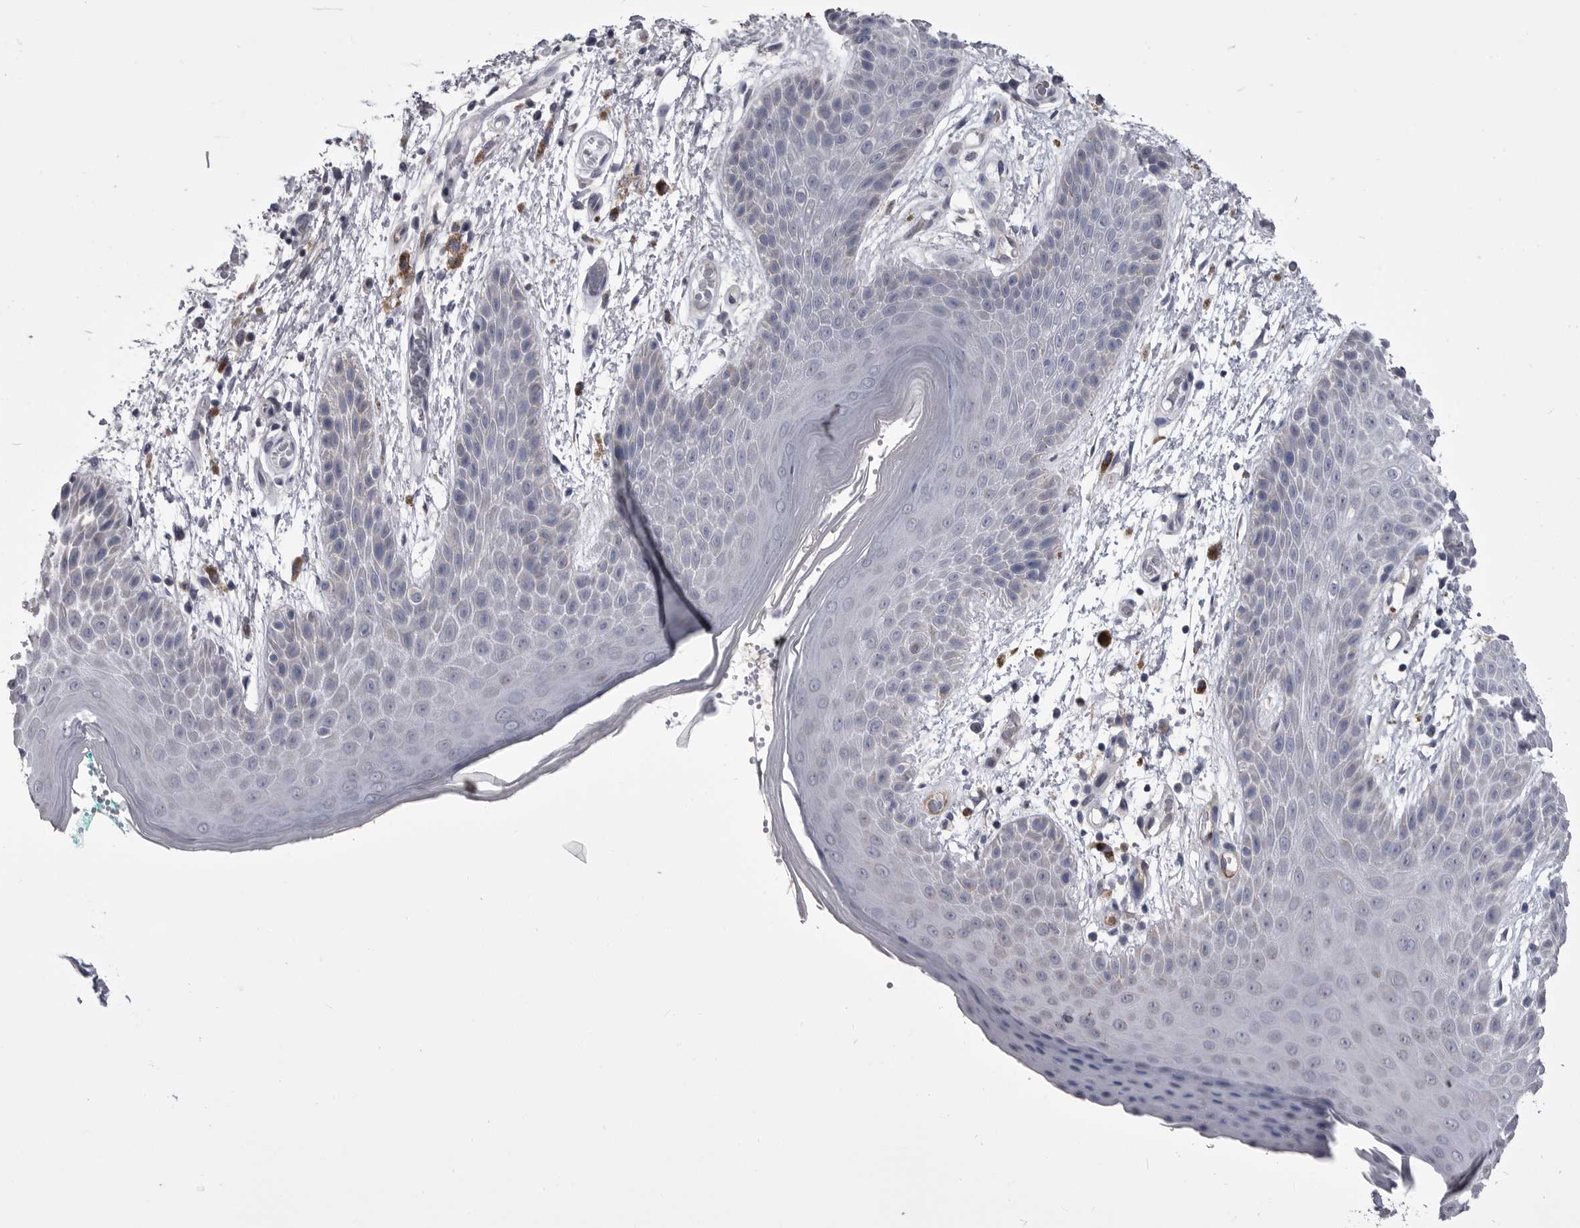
{"staining": {"intensity": "negative", "quantity": "none", "location": "none"}, "tissue": "skin", "cell_type": "Epidermal cells", "image_type": "normal", "snomed": [{"axis": "morphology", "description": "Normal tissue, NOS"}, {"axis": "topography", "description": "Anal"}], "caption": "Protein analysis of benign skin reveals no significant positivity in epidermal cells. (Immunohistochemistry (ihc), brightfield microscopy, high magnification).", "gene": "OPLAH", "patient": {"sex": "male", "age": 74}}